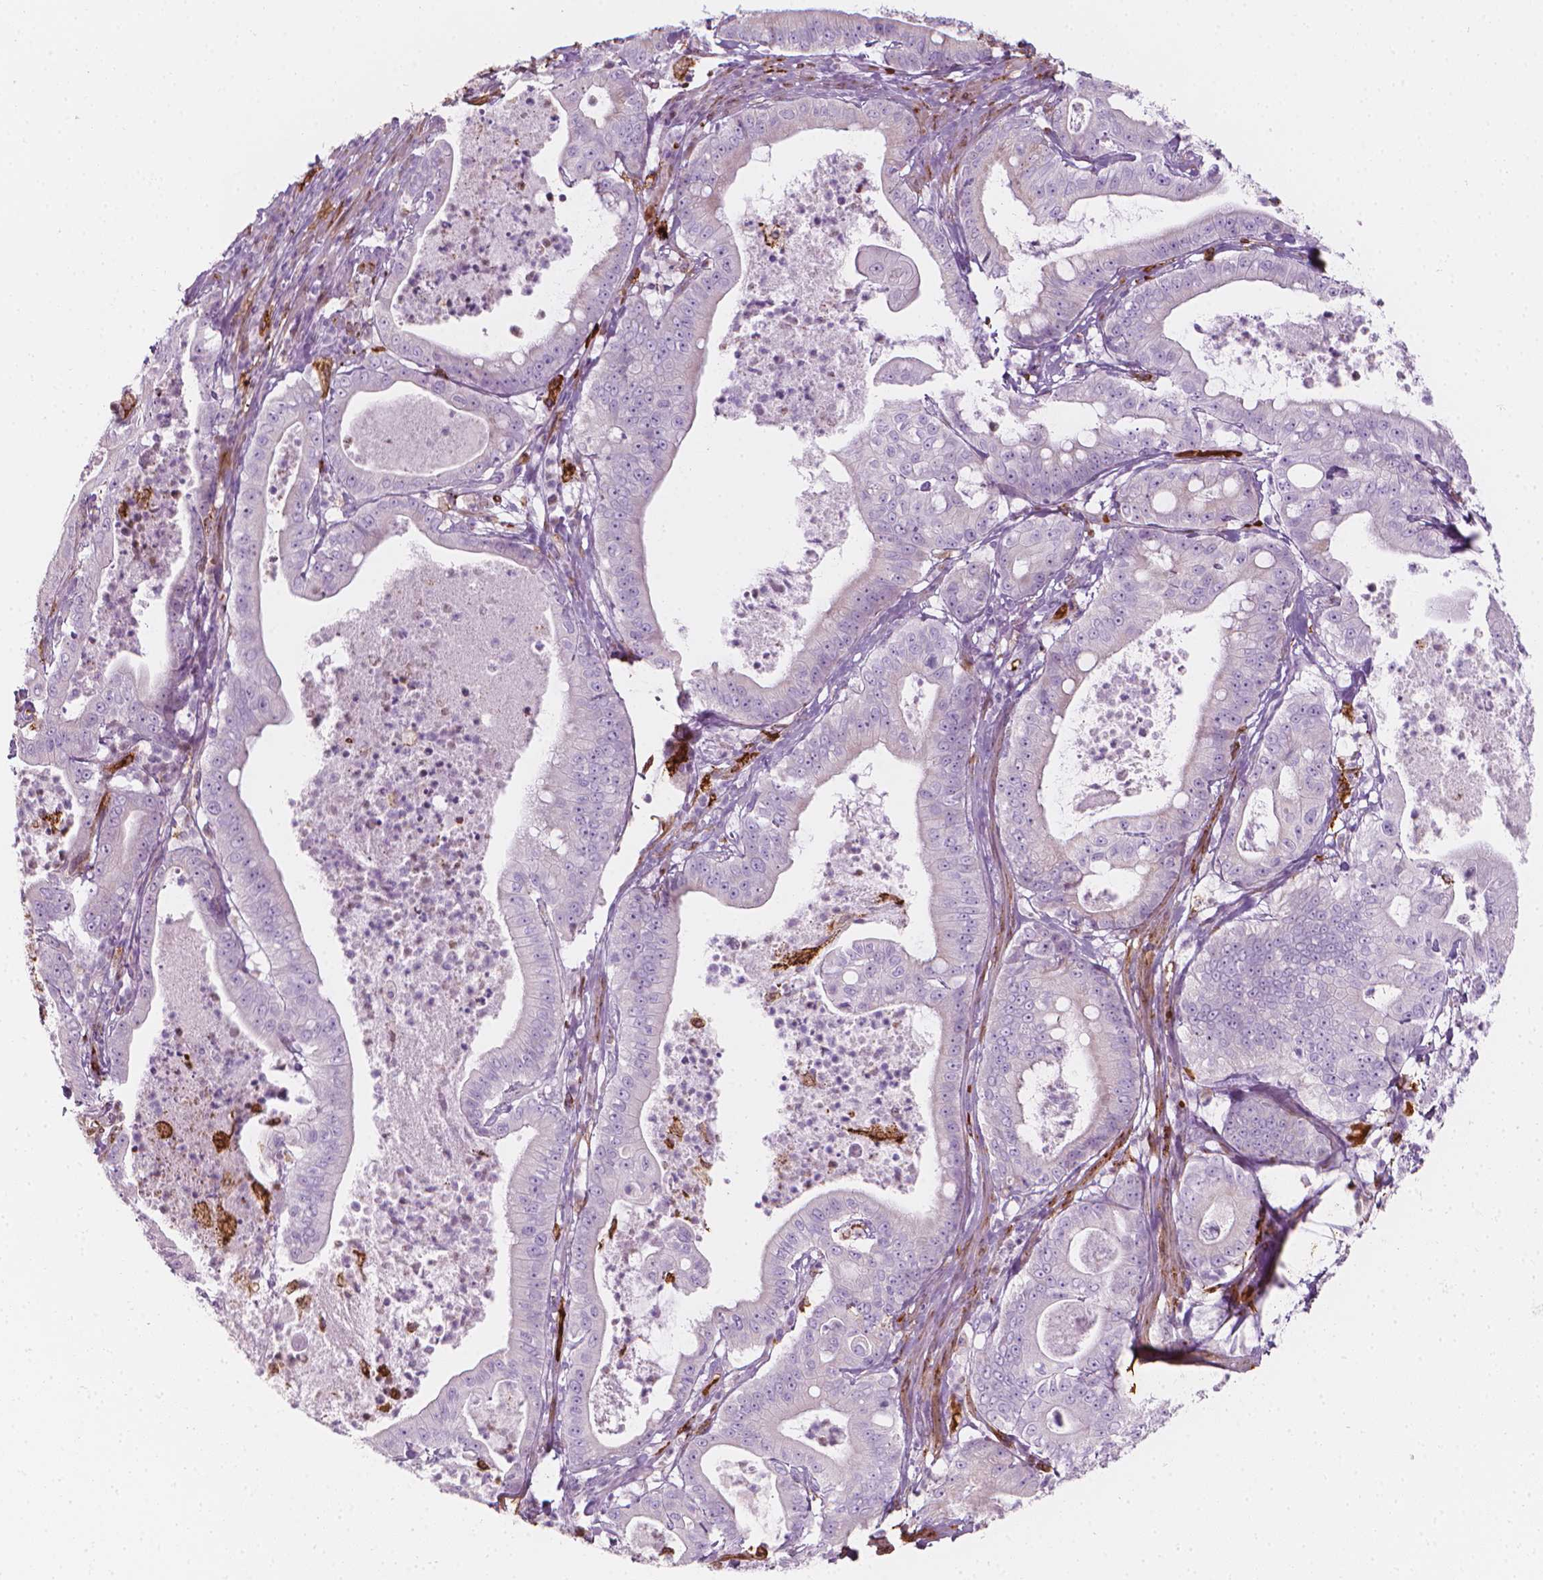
{"staining": {"intensity": "negative", "quantity": "none", "location": "none"}, "tissue": "pancreatic cancer", "cell_type": "Tumor cells", "image_type": "cancer", "snomed": [{"axis": "morphology", "description": "Adenocarcinoma, NOS"}, {"axis": "topography", "description": "Pancreas"}], "caption": "DAB (3,3'-diaminobenzidine) immunohistochemical staining of human pancreatic adenocarcinoma demonstrates no significant staining in tumor cells.", "gene": "CES1", "patient": {"sex": "male", "age": 71}}